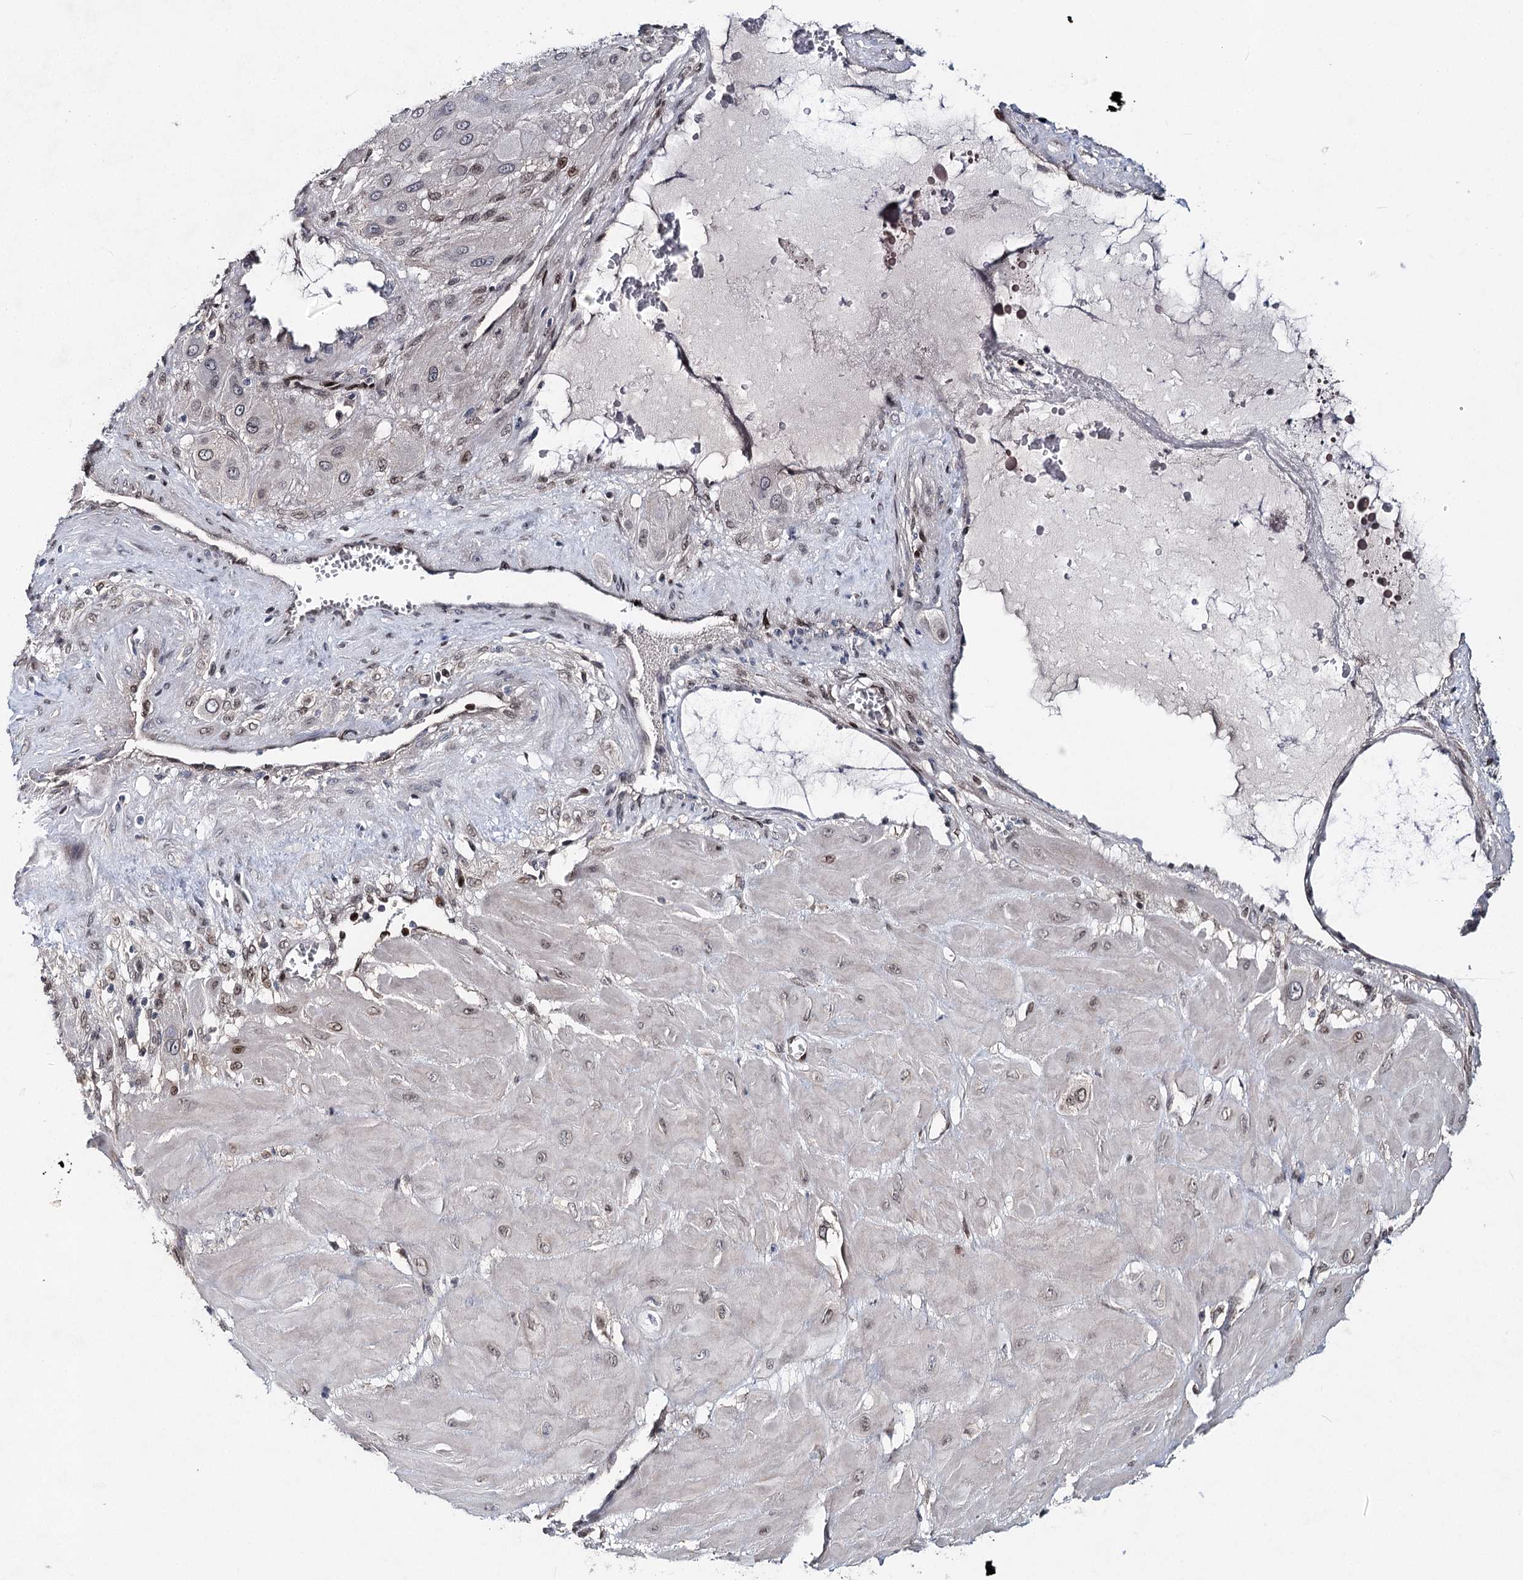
{"staining": {"intensity": "weak", "quantity": "<25%", "location": "nuclear"}, "tissue": "cervical cancer", "cell_type": "Tumor cells", "image_type": "cancer", "snomed": [{"axis": "morphology", "description": "Squamous cell carcinoma, NOS"}, {"axis": "topography", "description": "Cervix"}], "caption": "Immunohistochemistry image of neoplastic tissue: human cervical cancer stained with DAB (3,3'-diaminobenzidine) exhibits no significant protein expression in tumor cells. Brightfield microscopy of immunohistochemistry (IHC) stained with DAB (3,3'-diaminobenzidine) (brown) and hematoxylin (blue), captured at high magnification.", "gene": "FRMD4A", "patient": {"sex": "female", "age": 34}}